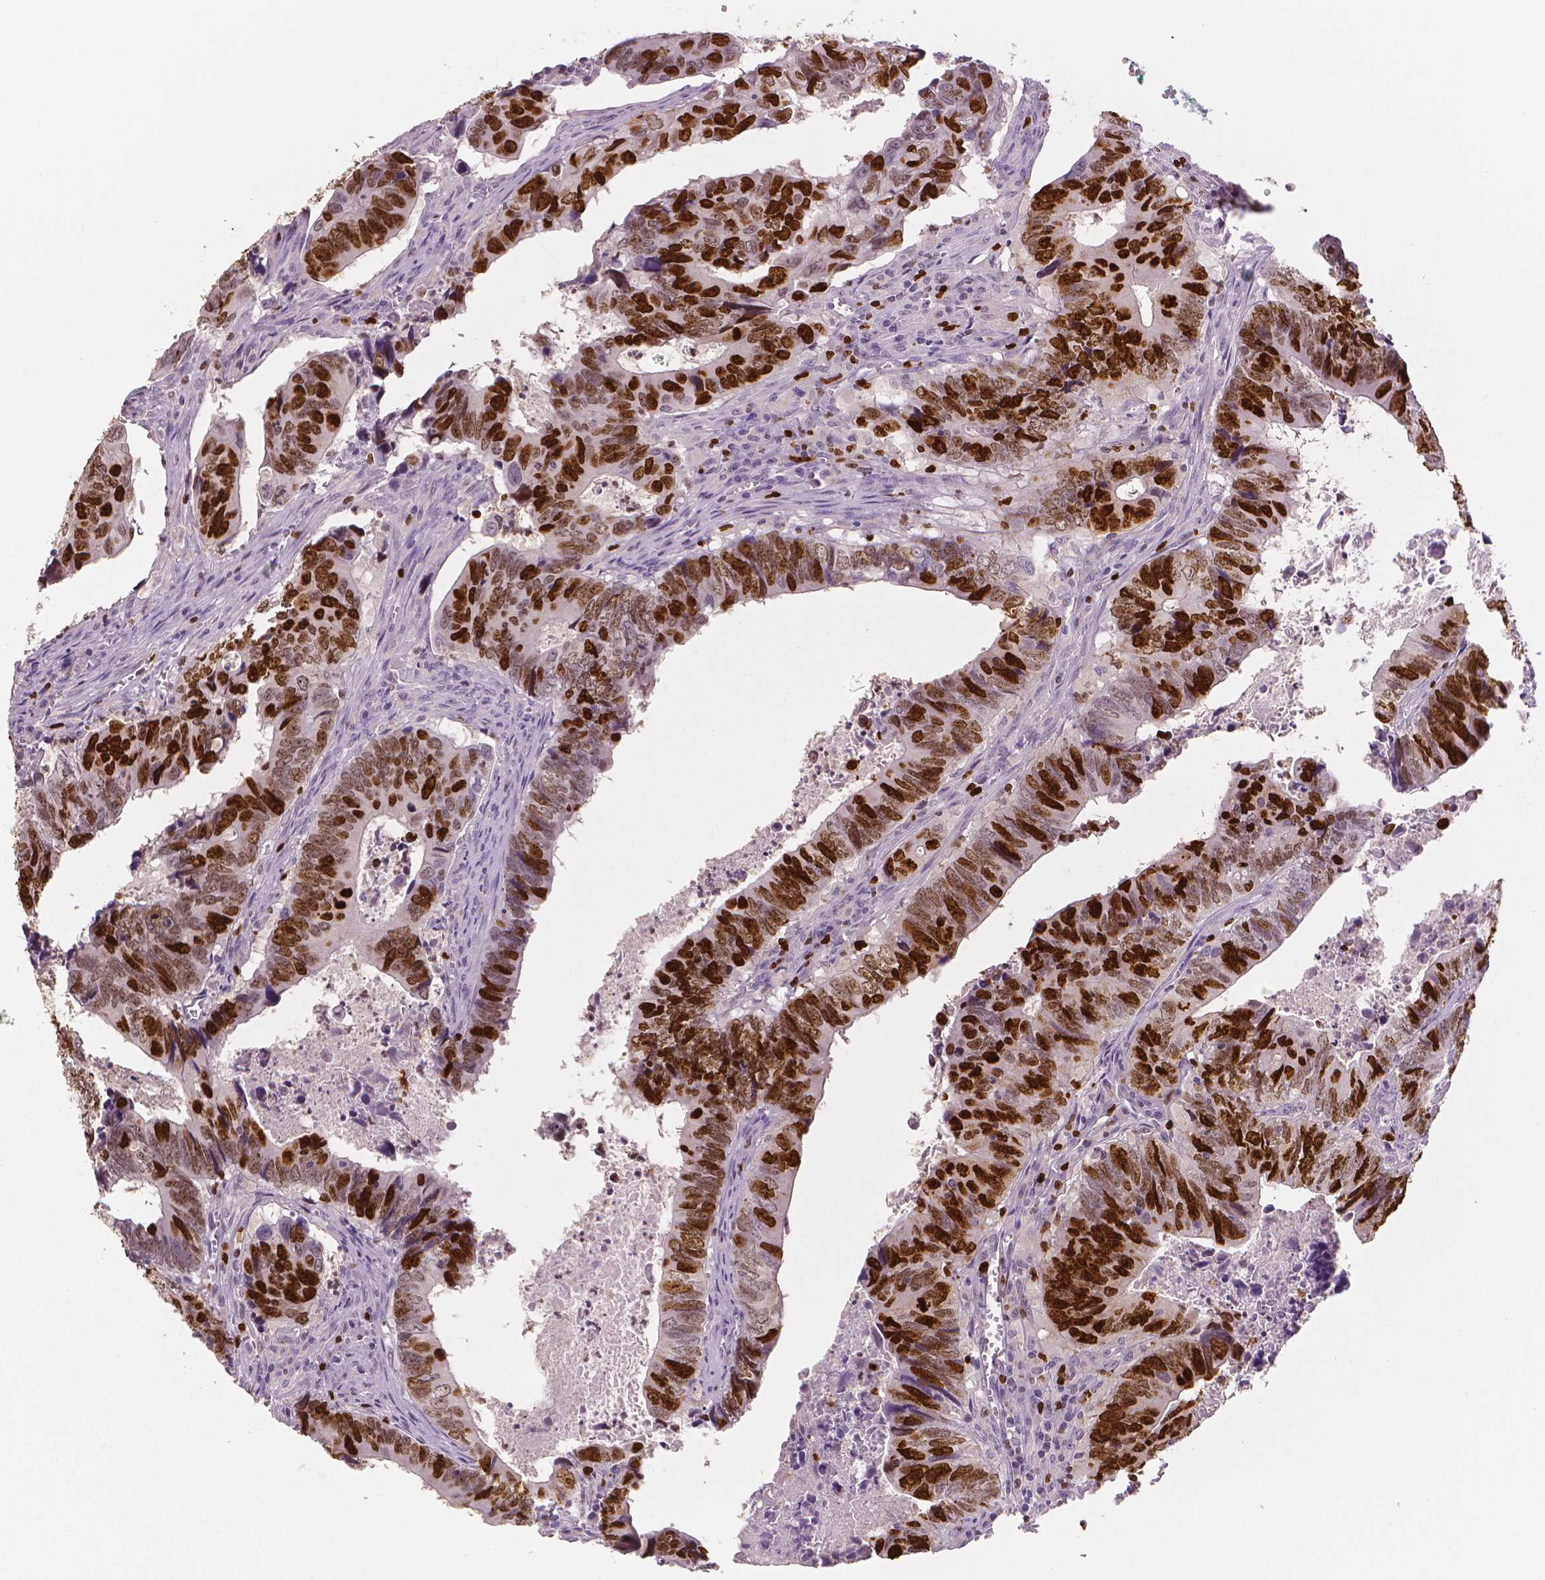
{"staining": {"intensity": "moderate", "quantity": ">75%", "location": "nuclear"}, "tissue": "colorectal cancer", "cell_type": "Tumor cells", "image_type": "cancer", "snomed": [{"axis": "morphology", "description": "Adenocarcinoma, NOS"}, {"axis": "topography", "description": "Colon"}], "caption": "About >75% of tumor cells in human colorectal cancer show moderate nuclear protein positivity as visualized by brown immunohistochemical staining.", "gene": "MKI67", "patient": {"sex": "female", "age": 82}}